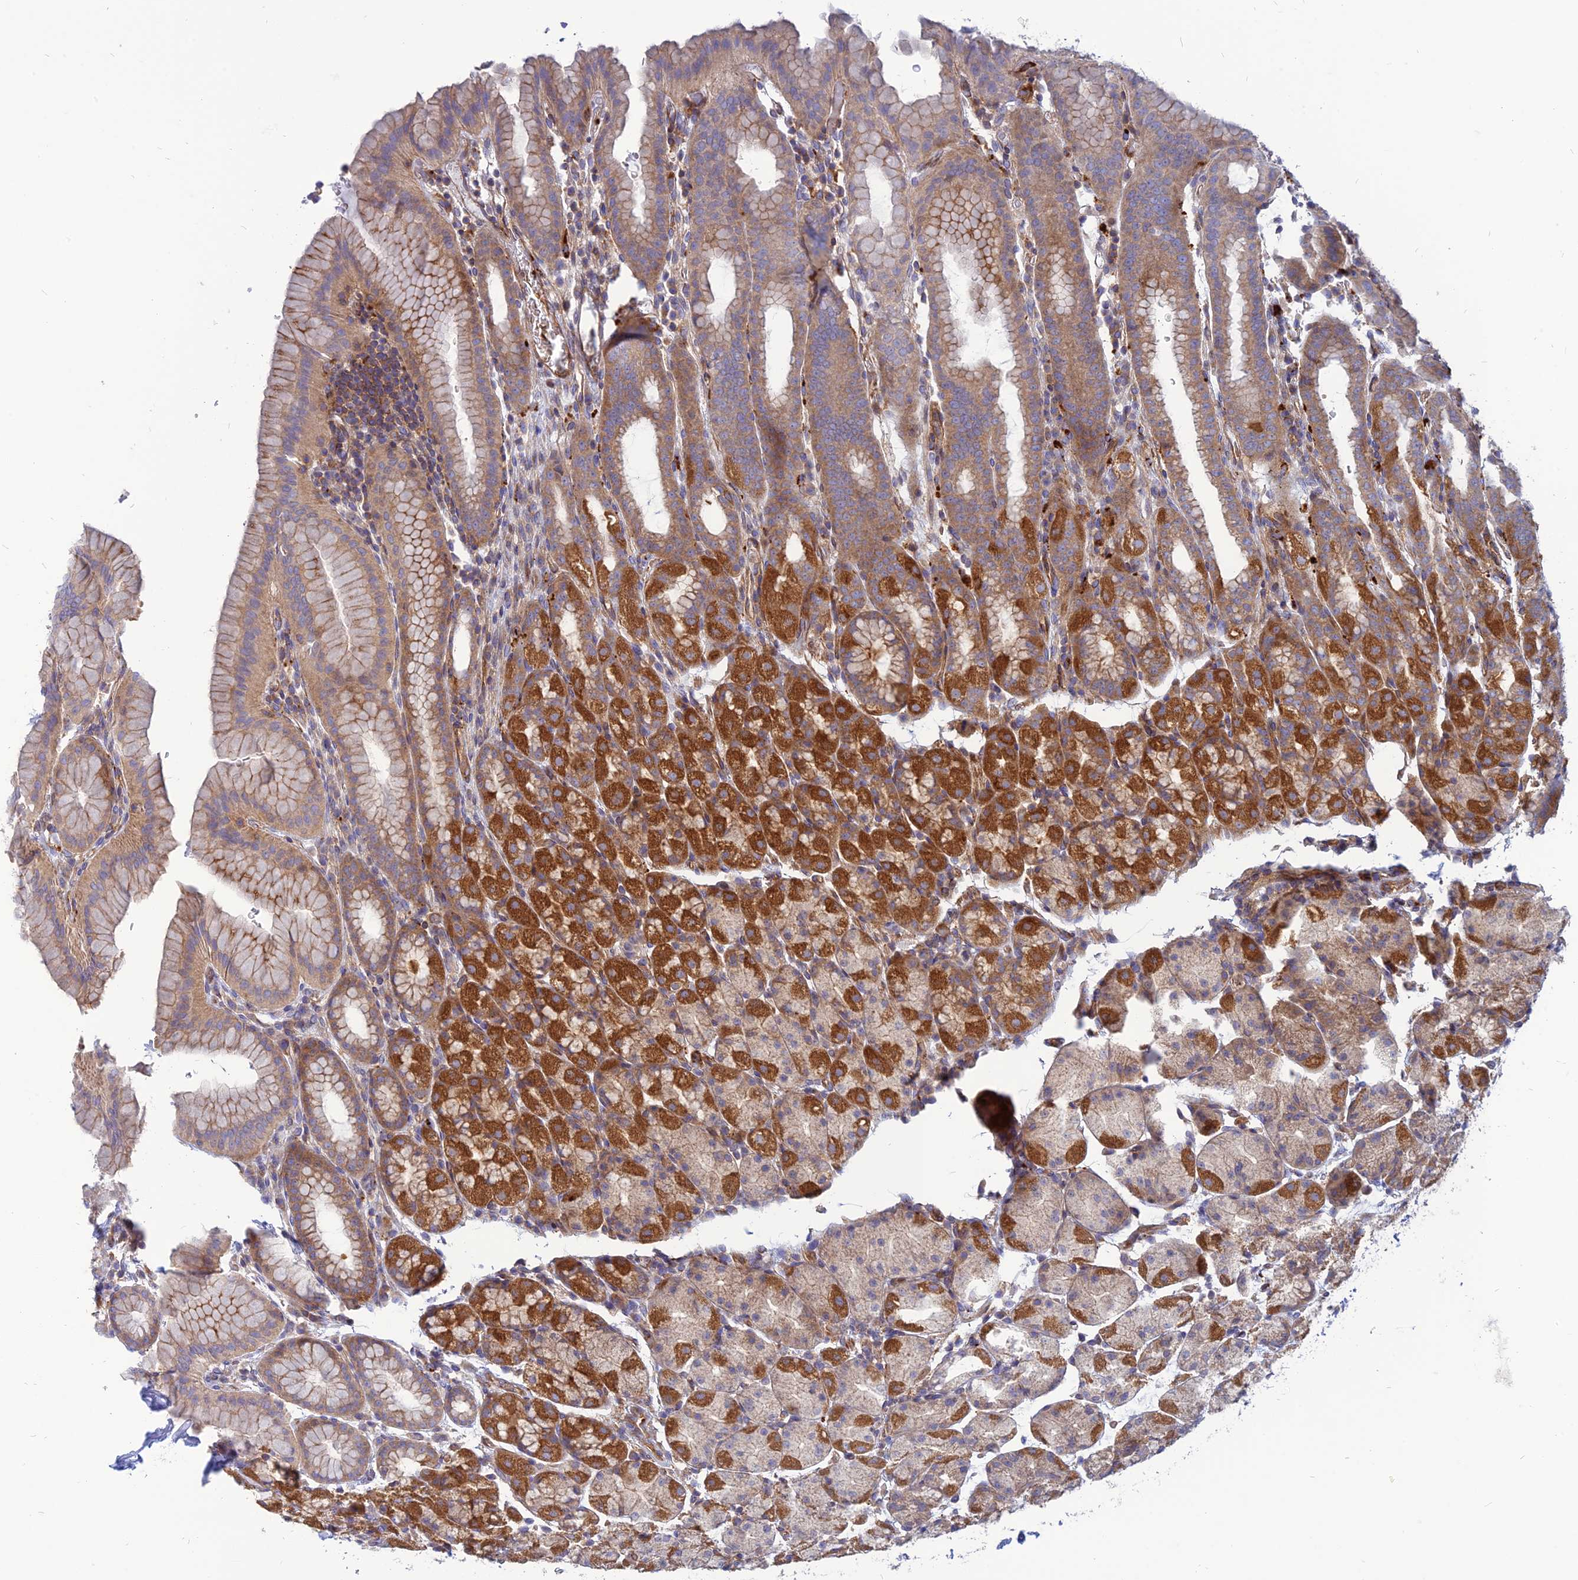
{"staining": {"intensity": "strong", "quantity": "25%-75%", "location": "cytoplasmic/membranous"}, "tissue": "stomach", "cell_type": "Glandular cells", "image_type": "normal", "snomed": [{"axis": "morphology", "description": "Normal tissue, NOS"}, {"axis": "topography", "description": "Stomach, upper"}, {"axis": "topography", "description": "Stomach, lower"}, {"axis": "topography", "description": "Small intestine"}], "caption": "Protein expression analysis of normal stomach displays strong cytoplasmic/membranous staining in about 25%-75% of glandular cells. The staining was performed using DAB (3,3'-diaminobenzidine), with brown indicating positive protein expression. Nuclei are stained blue with hematoxylin.", "gene": "PHKA2", "patient": {"sex": "male", "age": 68}}